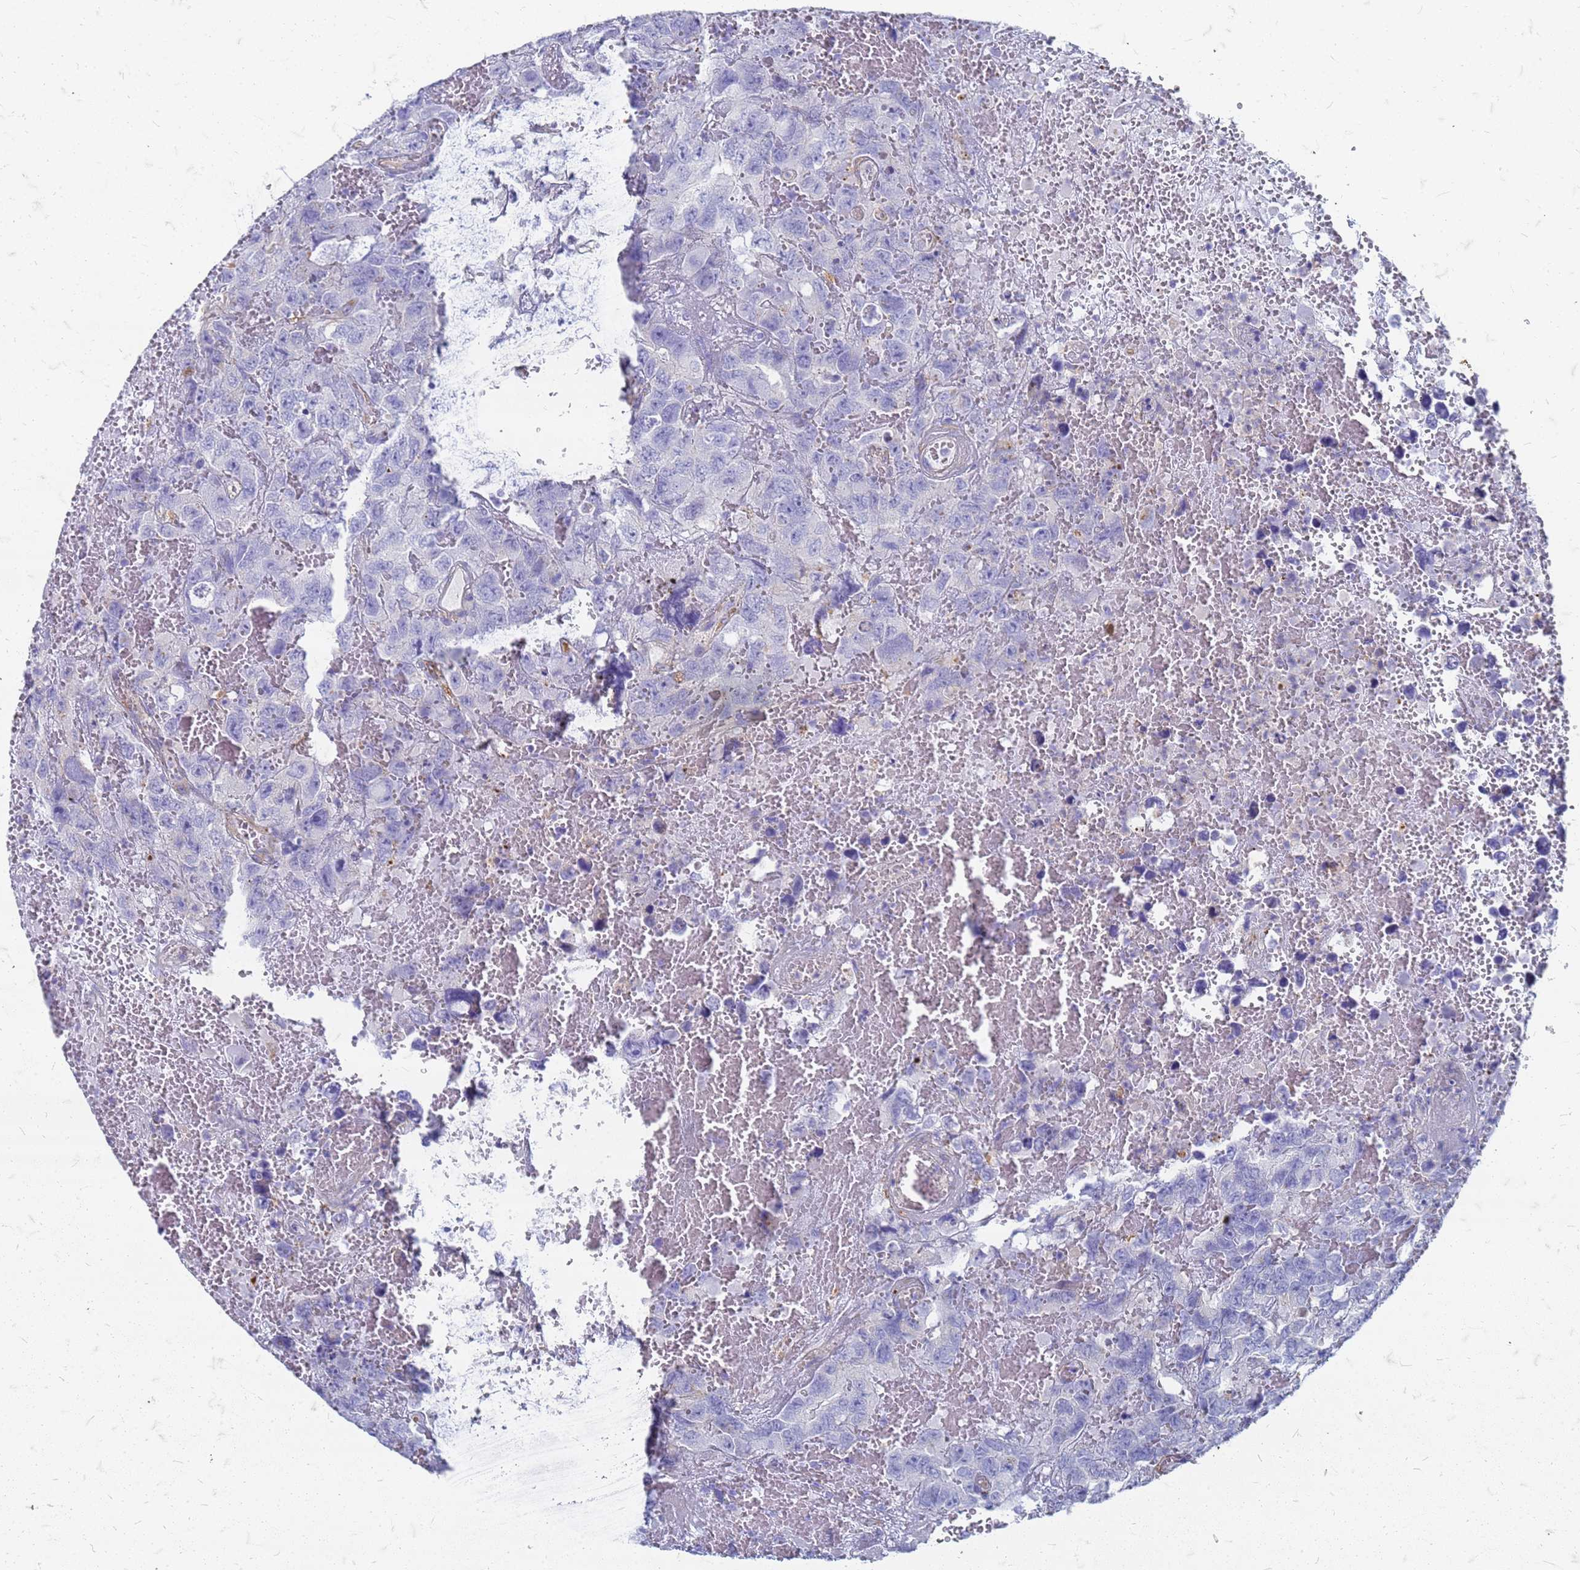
{"staining": {"intensity": "negative", "quantity": "none", "location": "none"}, "tissue": "testis cancer", "cell_type": "Tumor cells", "image_type": "cancer", "snomed": [{"axis": "morphology", "description": "Carcinoma, Embryonal, NOS"}, {"axis": "topography", "description": "Testis"}], "caption": "Micrograph shows no protein staining in tumor cells of testis cancer tissue.", "gene": "TRIM64B", "patient": {"sex": "male", "age": 45}}